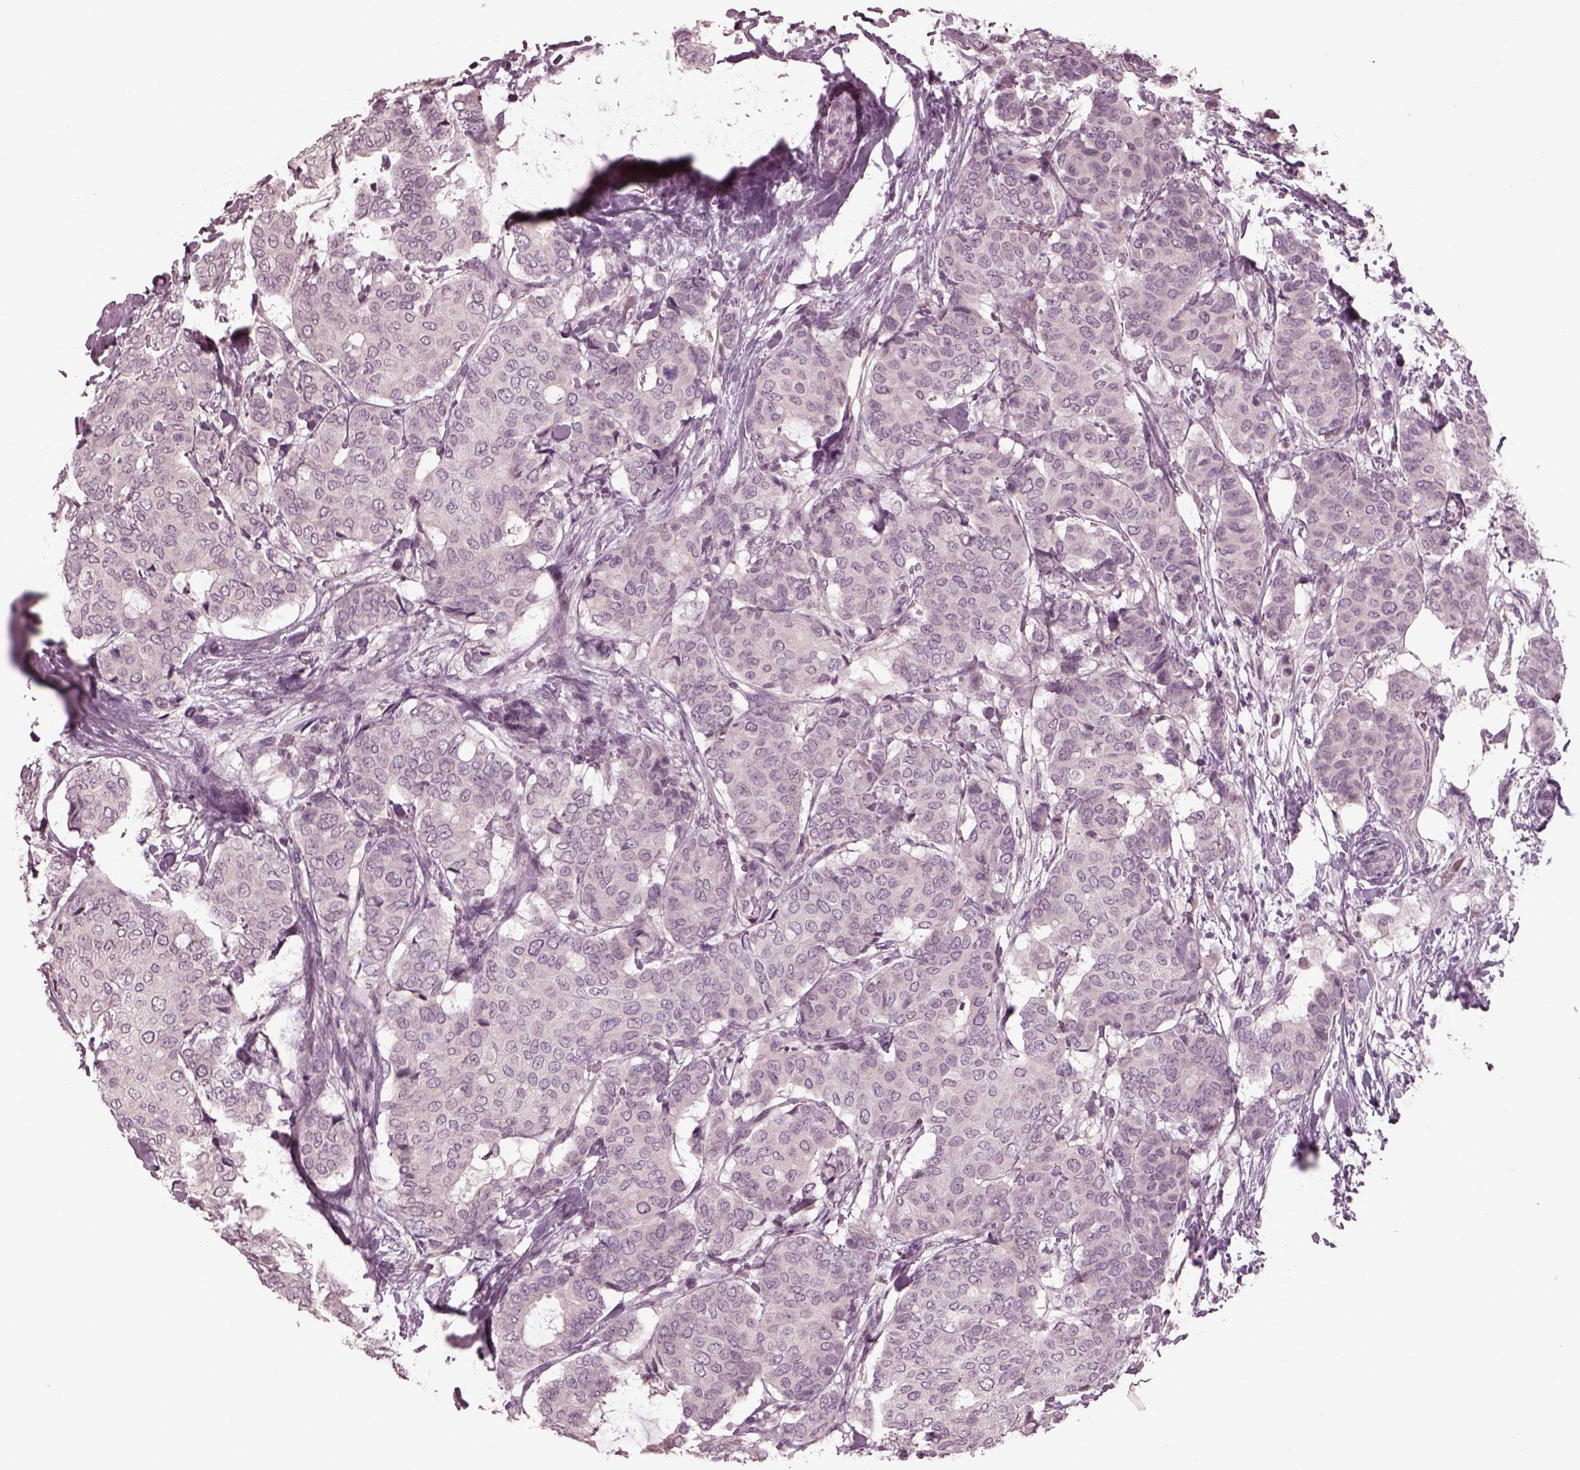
{"staining": {"intensity": "negative", "quantity": "none", "location": "none"}, "tissue": "breast cancer", "cell_type": "Tumor cells", "image_type": "cancer", "snomed": [{"axis": "morphology", "description": "Duct carcinoma"}, {"axis": "topography", "description": "Breast"}], "caption": "This is an immunohistochemistry micrograph of breast infiltrating ductal carcinoma. There is no expression in tumor cells.", "gene": "RCVRN", "patient": {"sex": "female", "age": 75}}